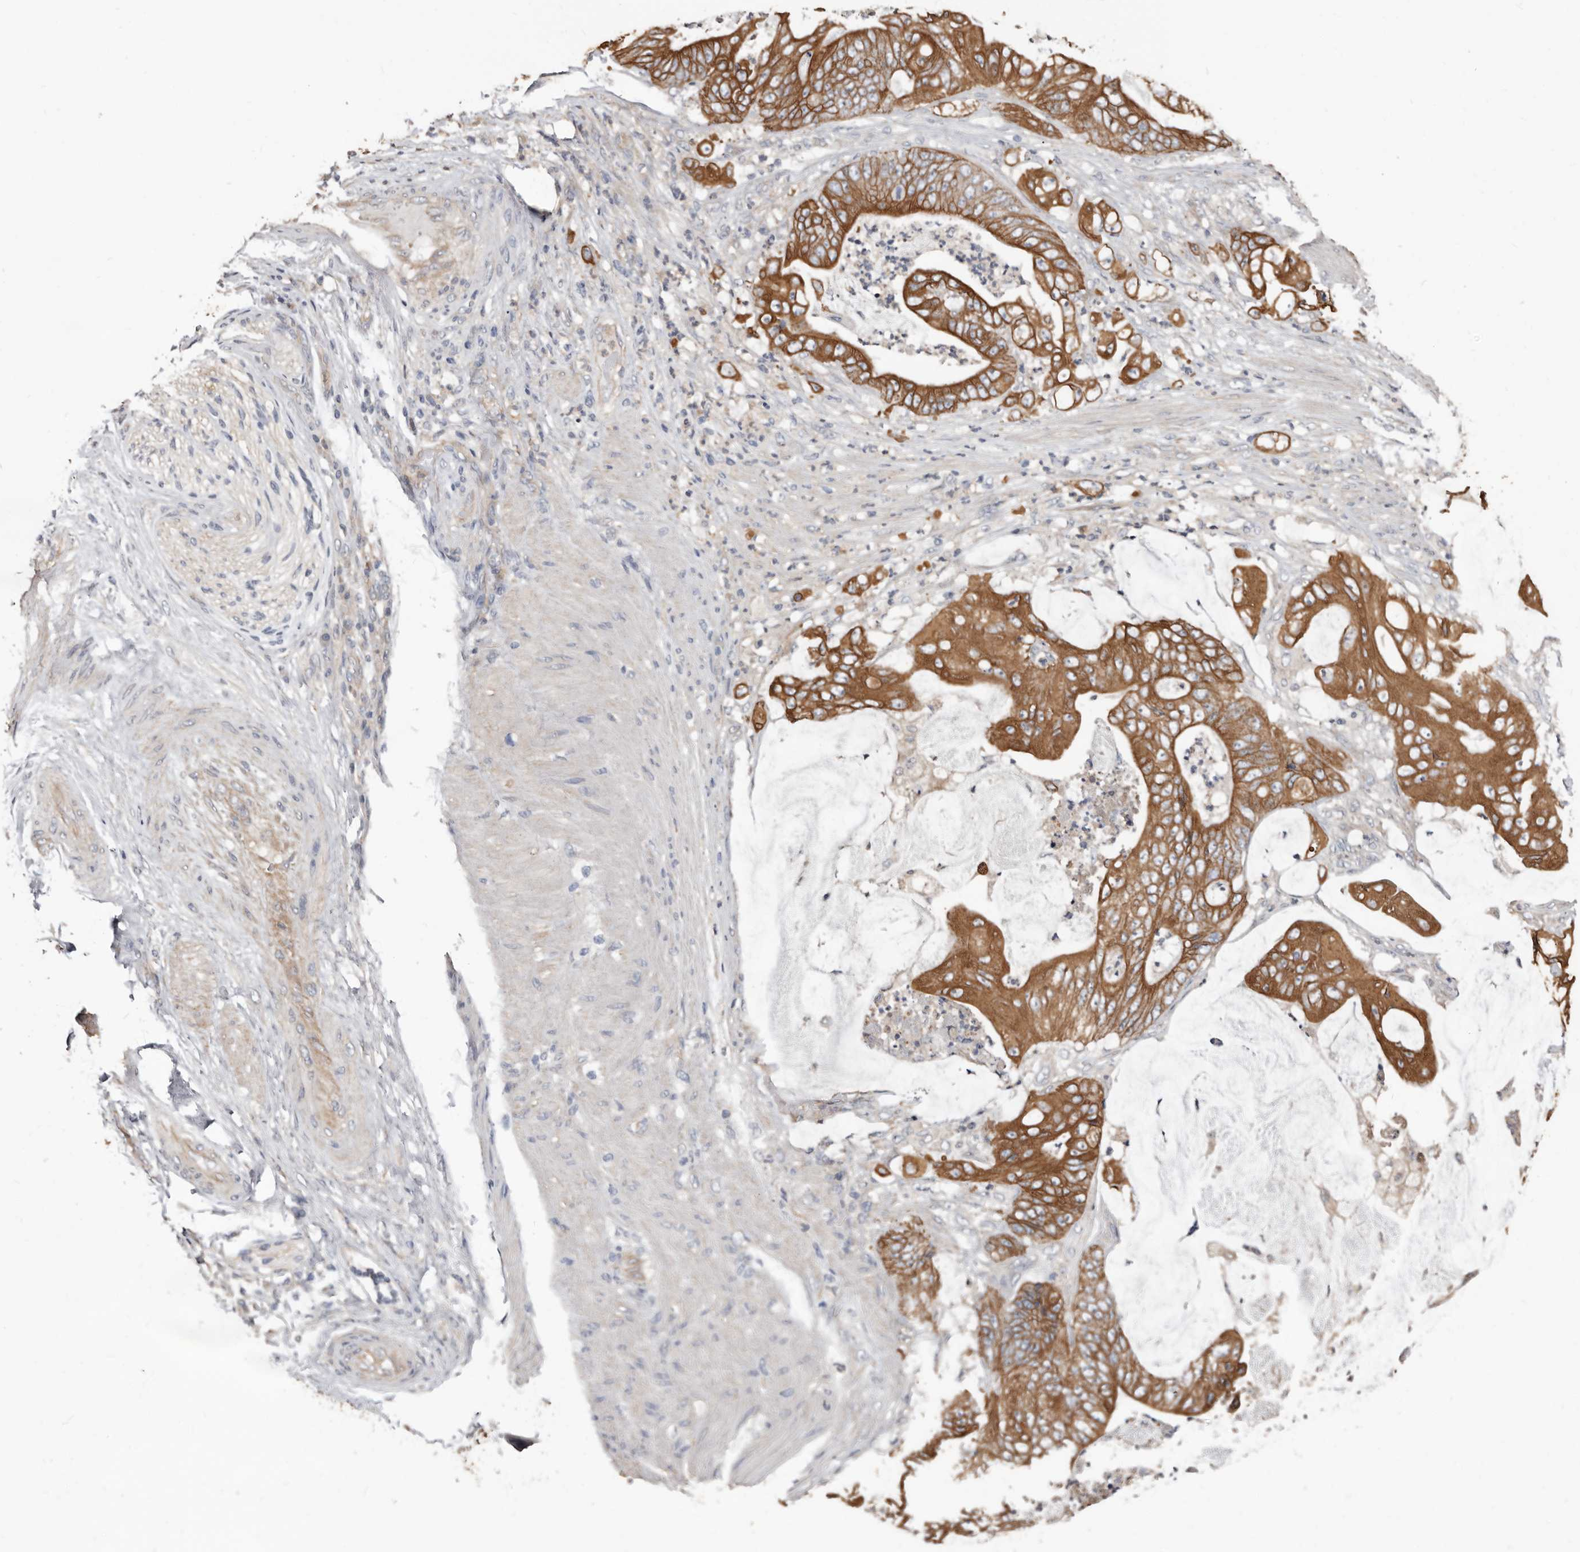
{"staining": {"intensity": "moderate", "quantity": ">75%", "location": "cytoplasmic/membranous"}, "tissue": "stomach cancer", "cell_type": "Tumor cells", "image_type": "cancer", "snomed": [{"axis": "morphology", "description": "Adenocarcinoma, NOS"}, {"axis": "topography", "description": "Stomach"}], "caption": "Immunohistochemical staining of stomach cancer (adenocarcinoma) shows medium levels of moderate cytoplasmic/membranous protein expression in approximately >75% of tumor cells.", "gene": "MRPL18", "patient": {"sex": "female", "age": 73}}